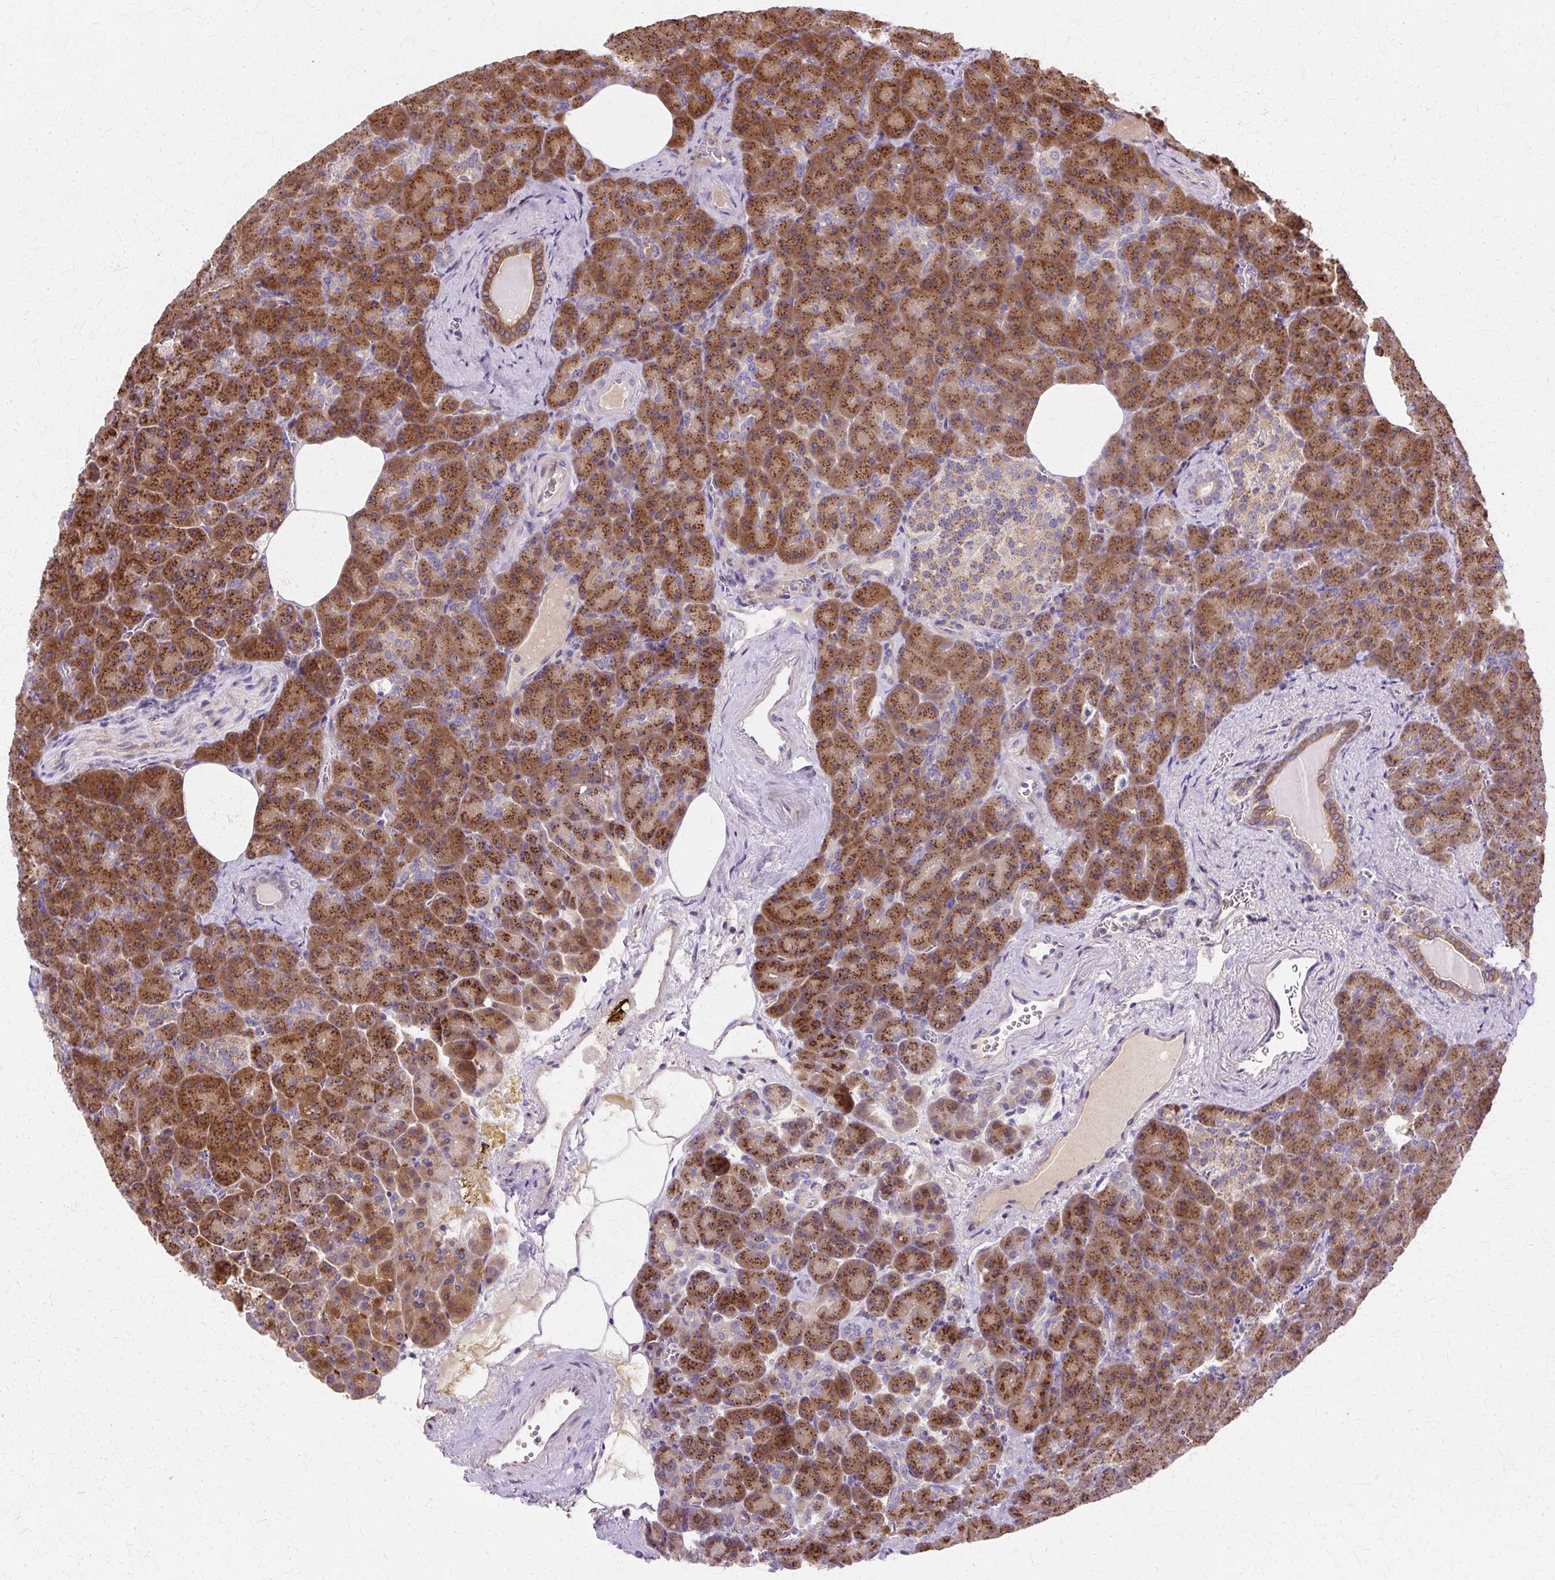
{"staining": {"intensity": "strong", "quantity": ">75%", "location": "cytoplasmic/membranous"}, "tissue": "pancreas", "cell_type": "Exocrine glandular cells", "image_type": "normal", "snomed": [{"axis": "morphology", "description": "Normal tissue, NOS"}, {"axis": "topography", "description": "Pancreas"}], "caption": "Immunohistochemical staining of benign pancreas shows high levels of strong cytoplasmic/membranous staining in about >75% of exocrine glandular cells.", "gene": "COPB1", "patient": {"sex": "female", "age": 74}}